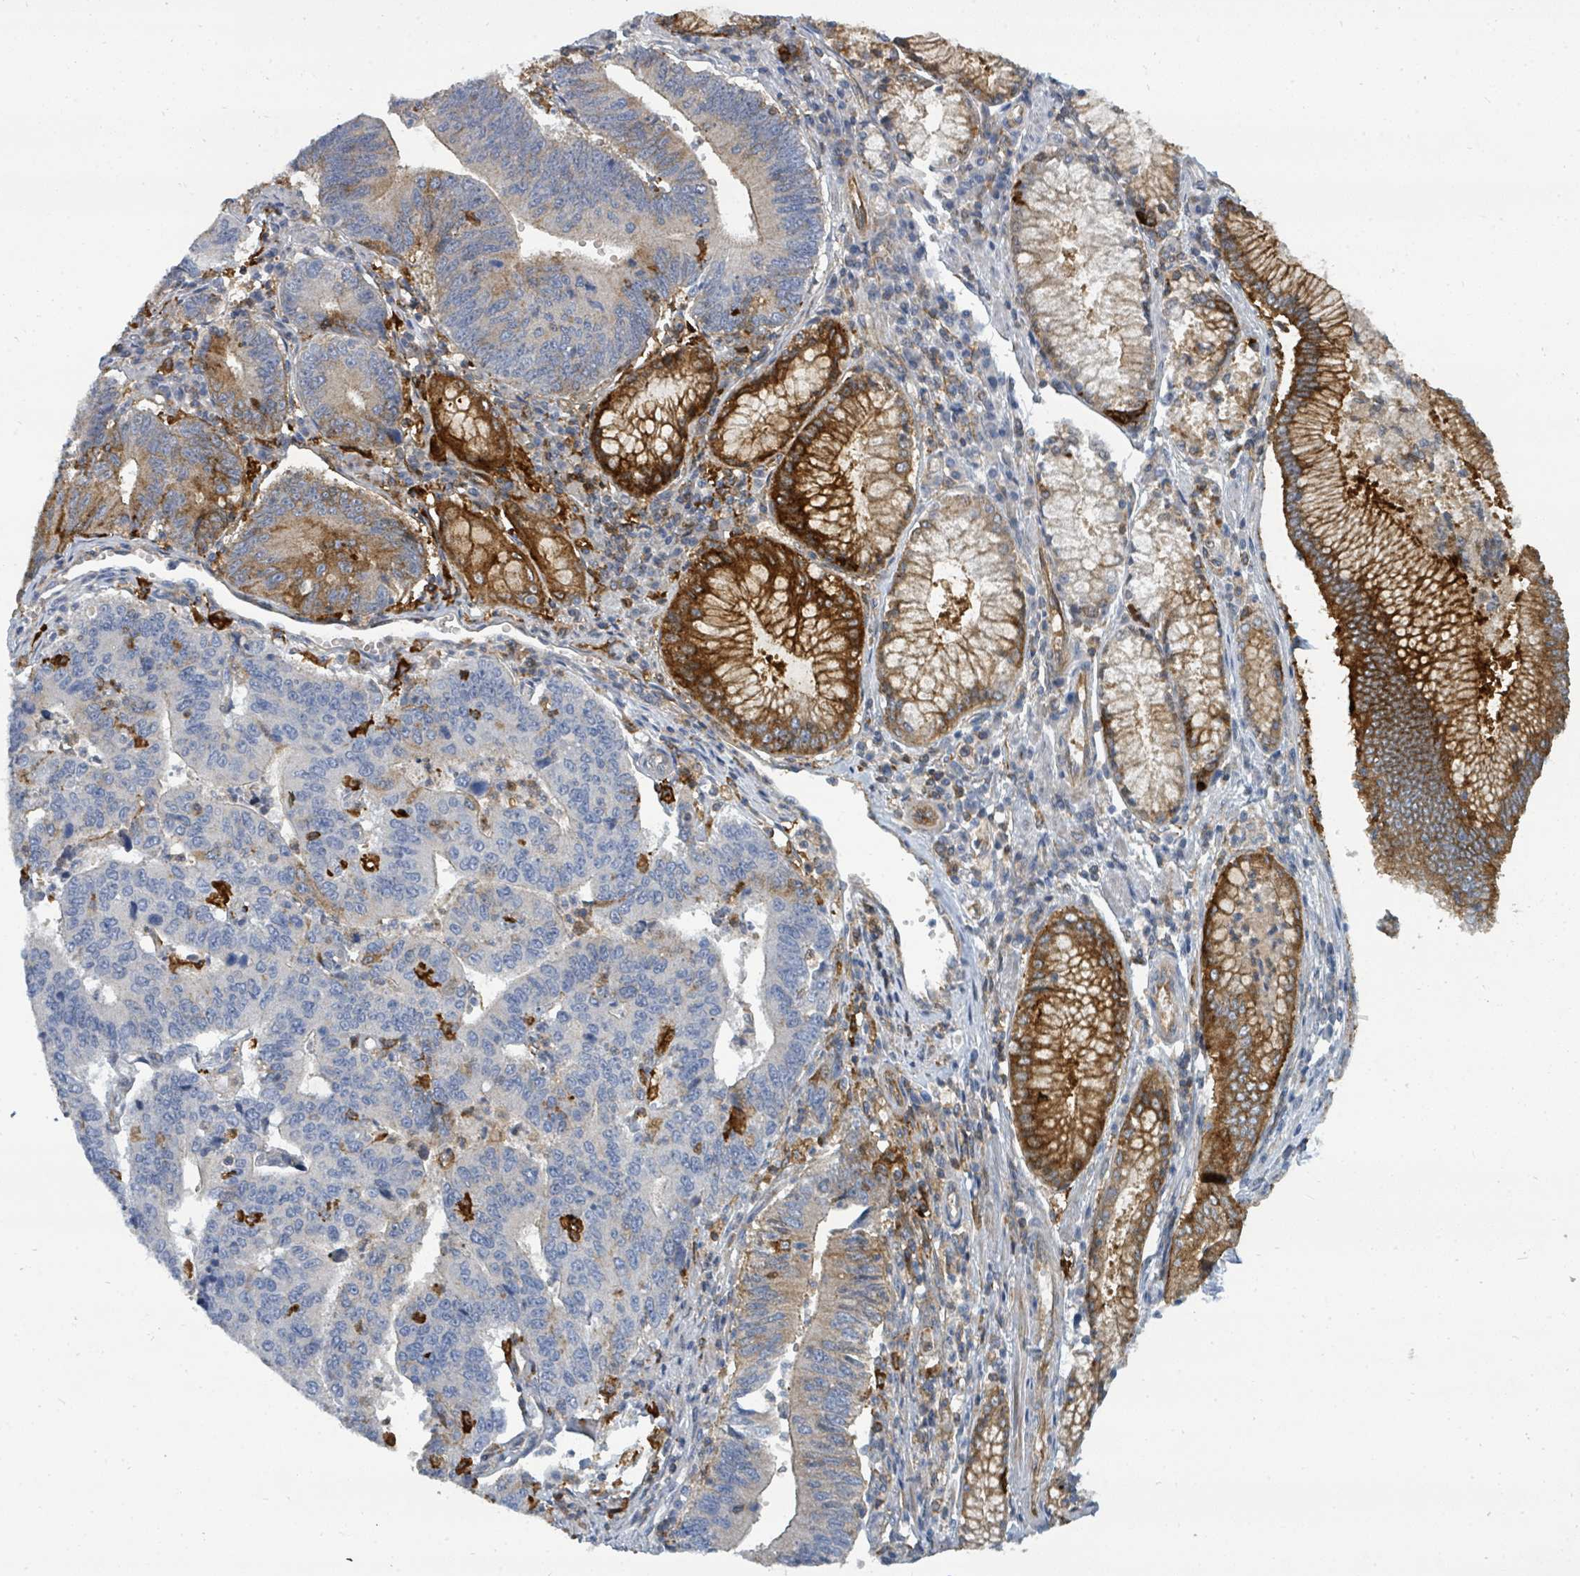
{"staining": {"intensity": "moderate", "quantity": "<25%", "location": "cytoplasmic/membranous"}, "tissue": "stomach cancer", "cell_type": "Tumor cells", "image_type": "cancer", "snomed": [{"axis": "morphology", "description": "Adenocarcinoma, NOS"}, {"axis": "topography", "description": "Stomach"}], "caption": "Protein expression analysis of stomach cancer (adenocarcinoma) demonstrates moderate cytoplasmic/membranous positivity in about <25% of tumor cells.", "gene": "IFIT1", "patient": {"sex": "male", "age": 59}}